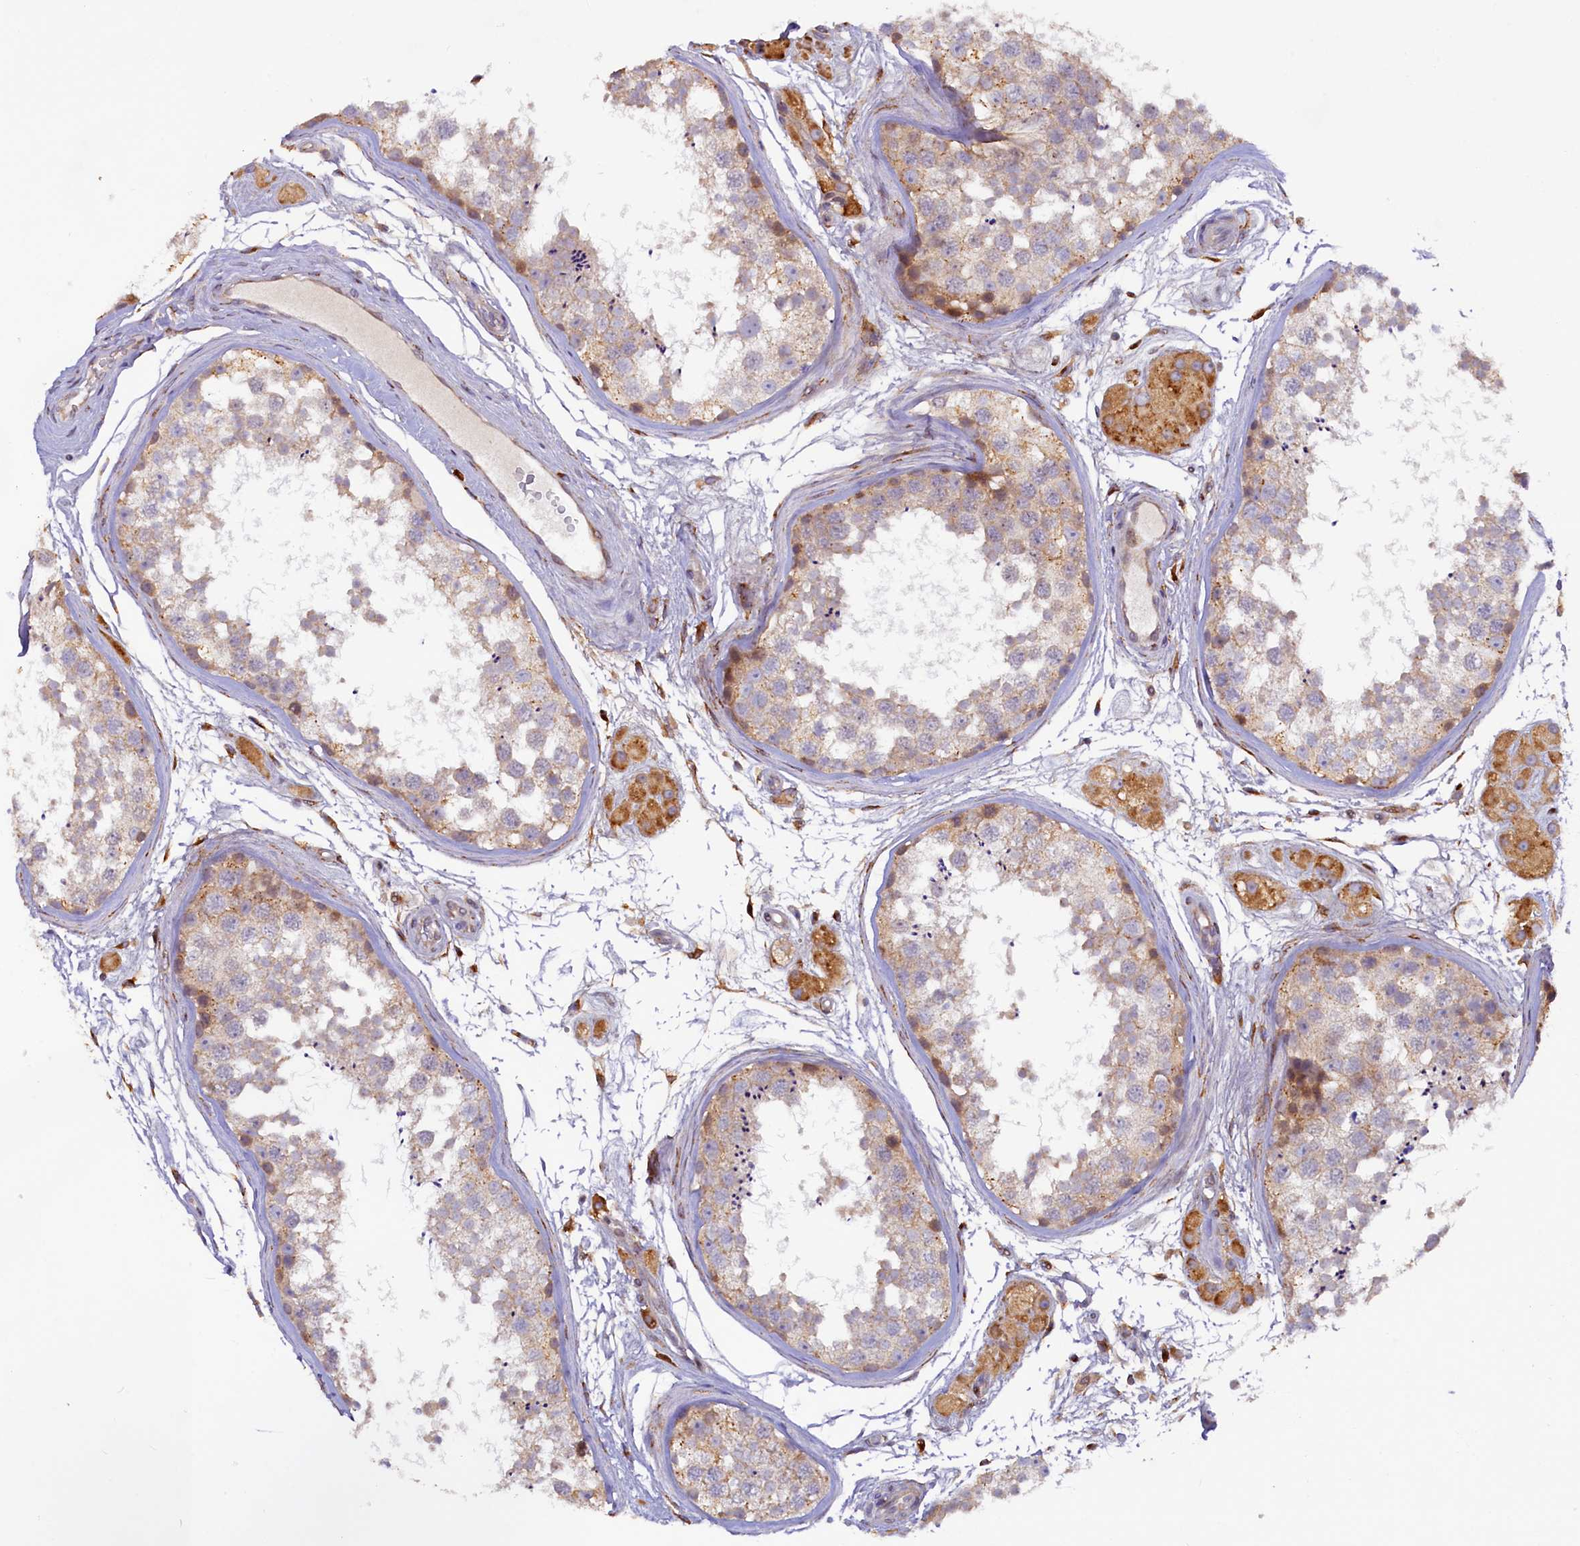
{"staining": {"intensity": "weak", "quantity": "25%-75%", "location": "cytoplasmic/membranous"}, "tissue": "testis", "cell_type": "Cells in seminiferous ducts", "image_type": "normal", "snomed": [{"axis": "morphology", "description": "Normal tissue, NOS"}, {"axis": "topography", "description": "Testis"}], "caption": "Immunohistochemistry (IHC) histopathology image of unremarkable testis stained for a protein (brown), which shows low levels of weak cytoplasmic/membranous expression in approximately 25%-75% of cells in seminiferous ducts.", "gene": "SSC5D", "patient": {"sex": "male", "age": 56}}